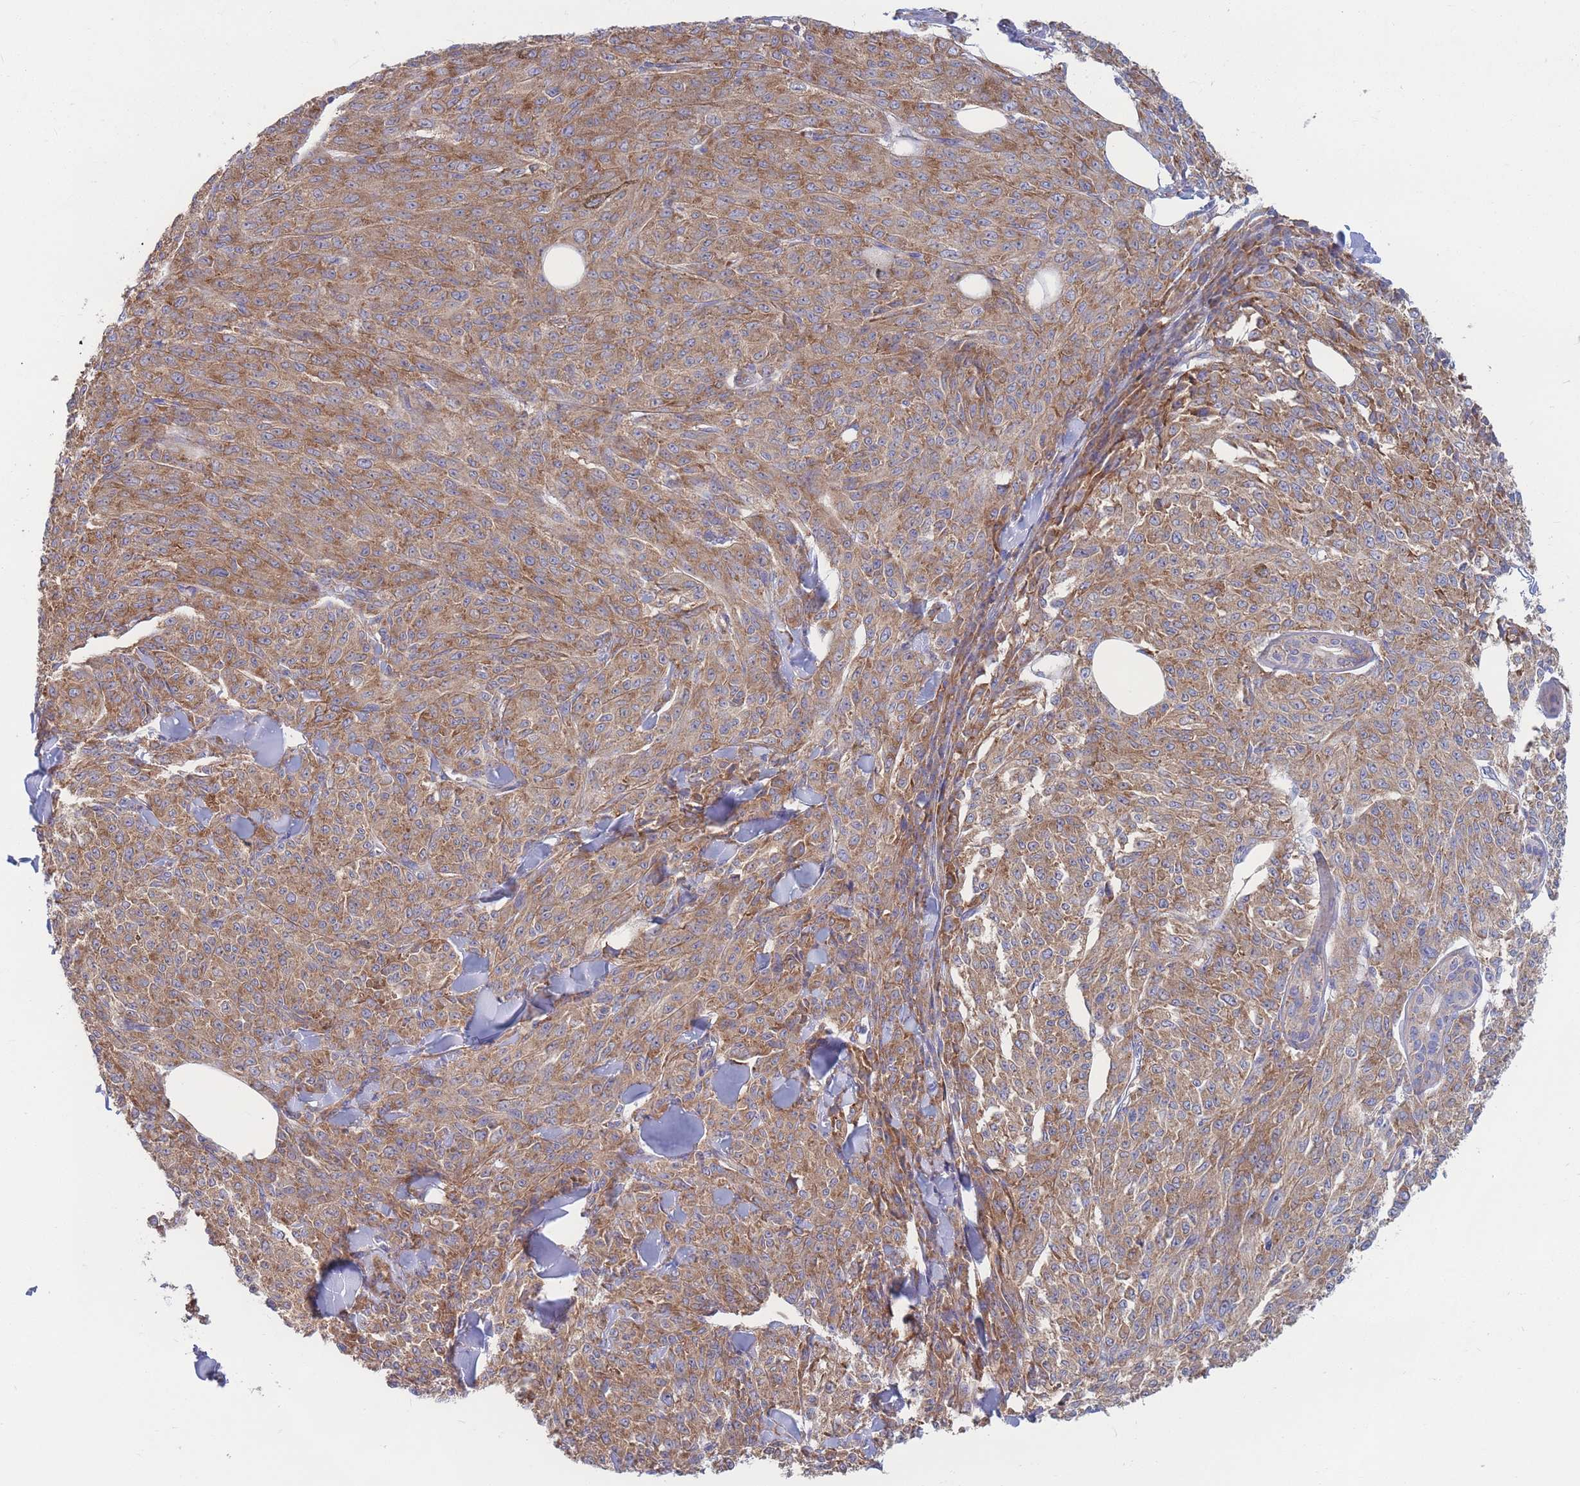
{"staining": {"intensity": "moderate", "quantity": ">75%", "location": "cytoplasmic/membranous"}, "tissue": "melanoma", "cell_type": "Tumor cells", "image_type": "cancer", "snomed": [{"axis": "morphology", "description": "Malignant melanoma, NOS"}, {"axis": "topography", "description": "Skin"}], "caption": "Malignant melanoma was stained to show a protein in brown. There is medium levels of moderate cytoplasmic/membranous staining in about >75% of tumor cells.", "gene": "RPL8", "patient": {"sex": "female", "age": 52}}